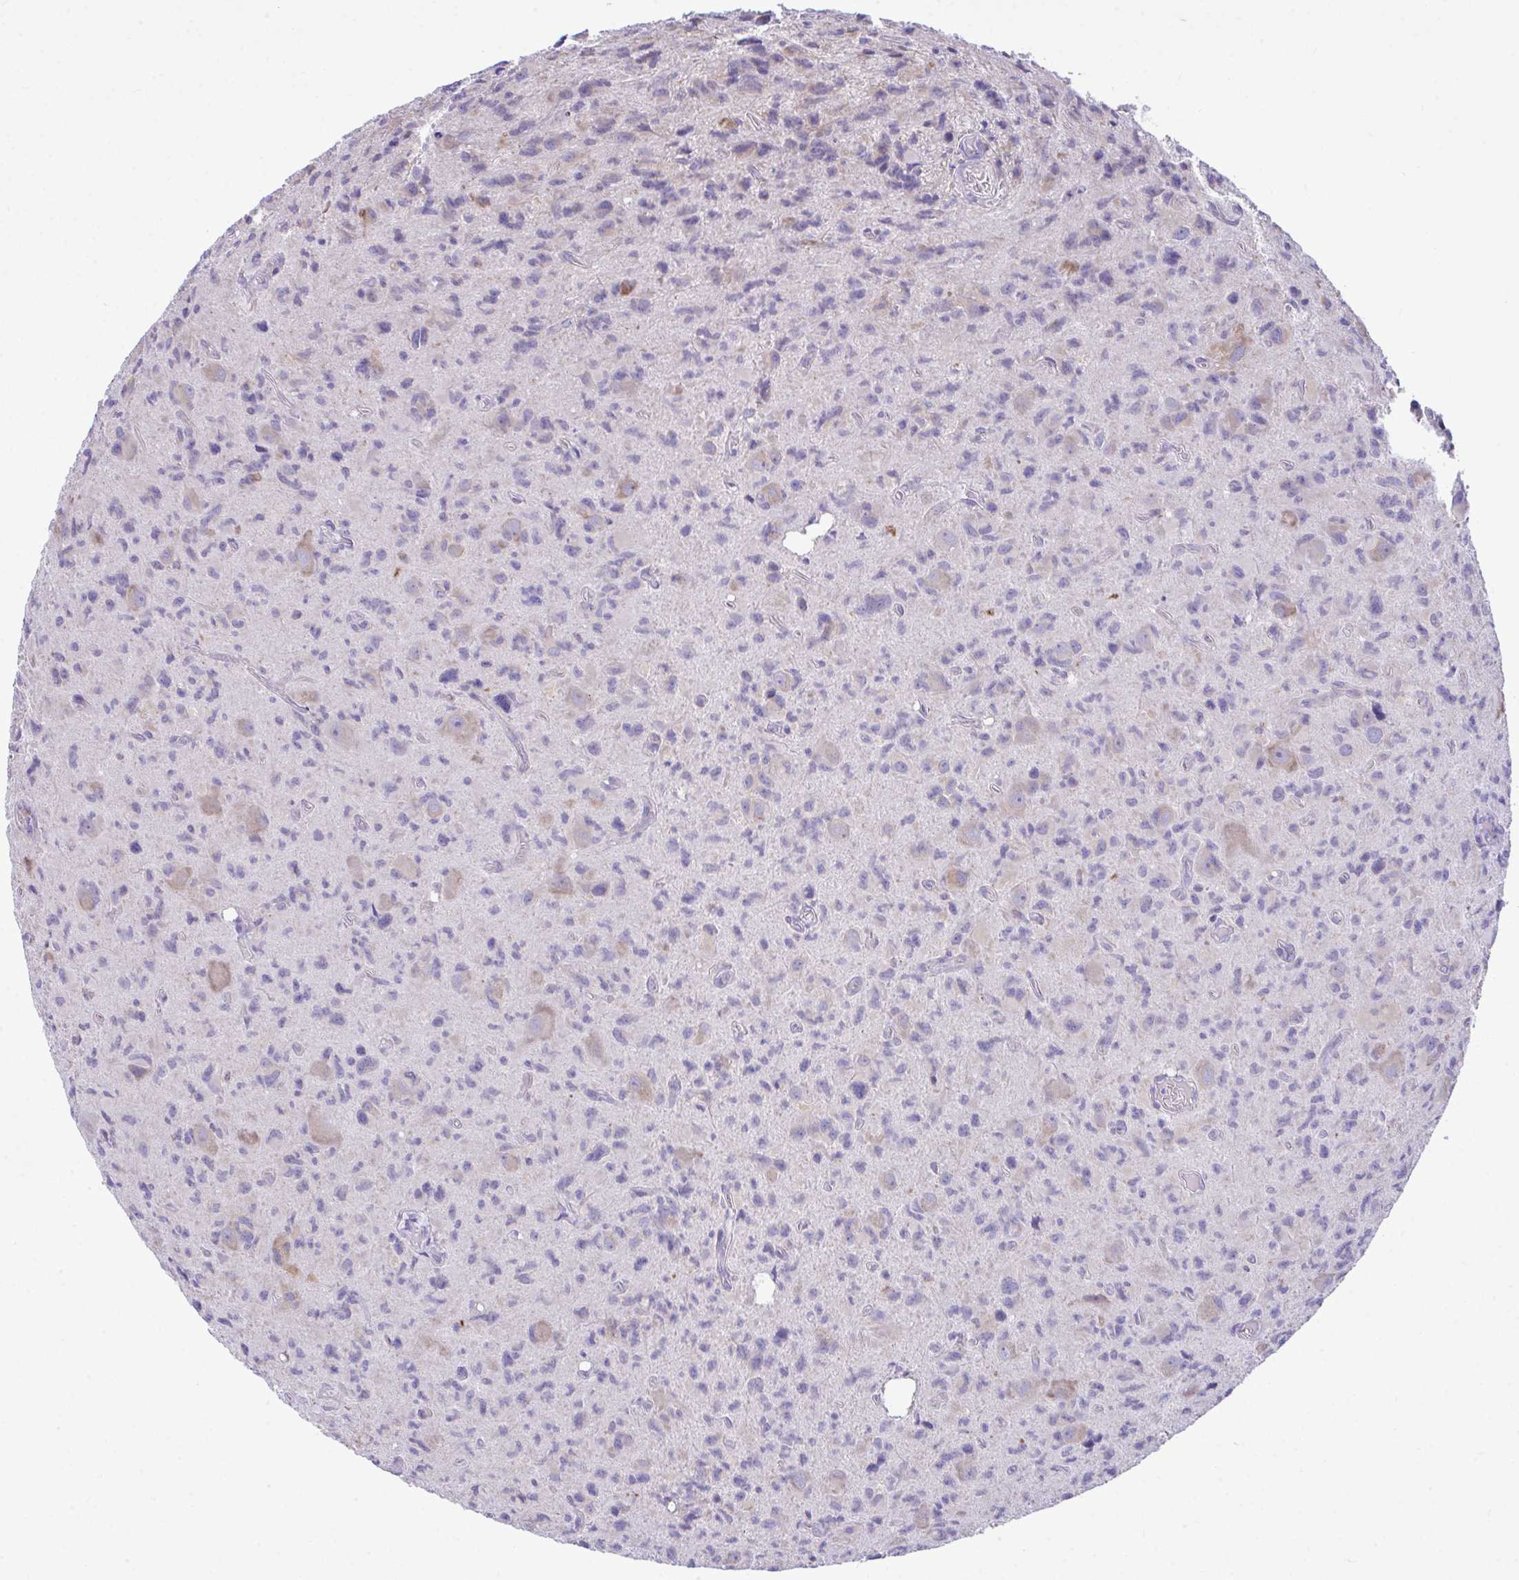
{"staining": {"intensity": "negative", "quantity": "none", "location": "none"}, "tissue": "glioma", "cell_type": "Tumor cells", "image_type": "cancer", "snomed": [{"axis": "morphology", "description": "Glioma, malignant, High grade"}, {"axis": "topography", "description": "Brain"}], "caption": "Glioma stained for a protein using immunohistochemistry demonstrates no staining tumor cells.", "gene": "PIGK", "patient": {"sex": "male", "age": 76}}